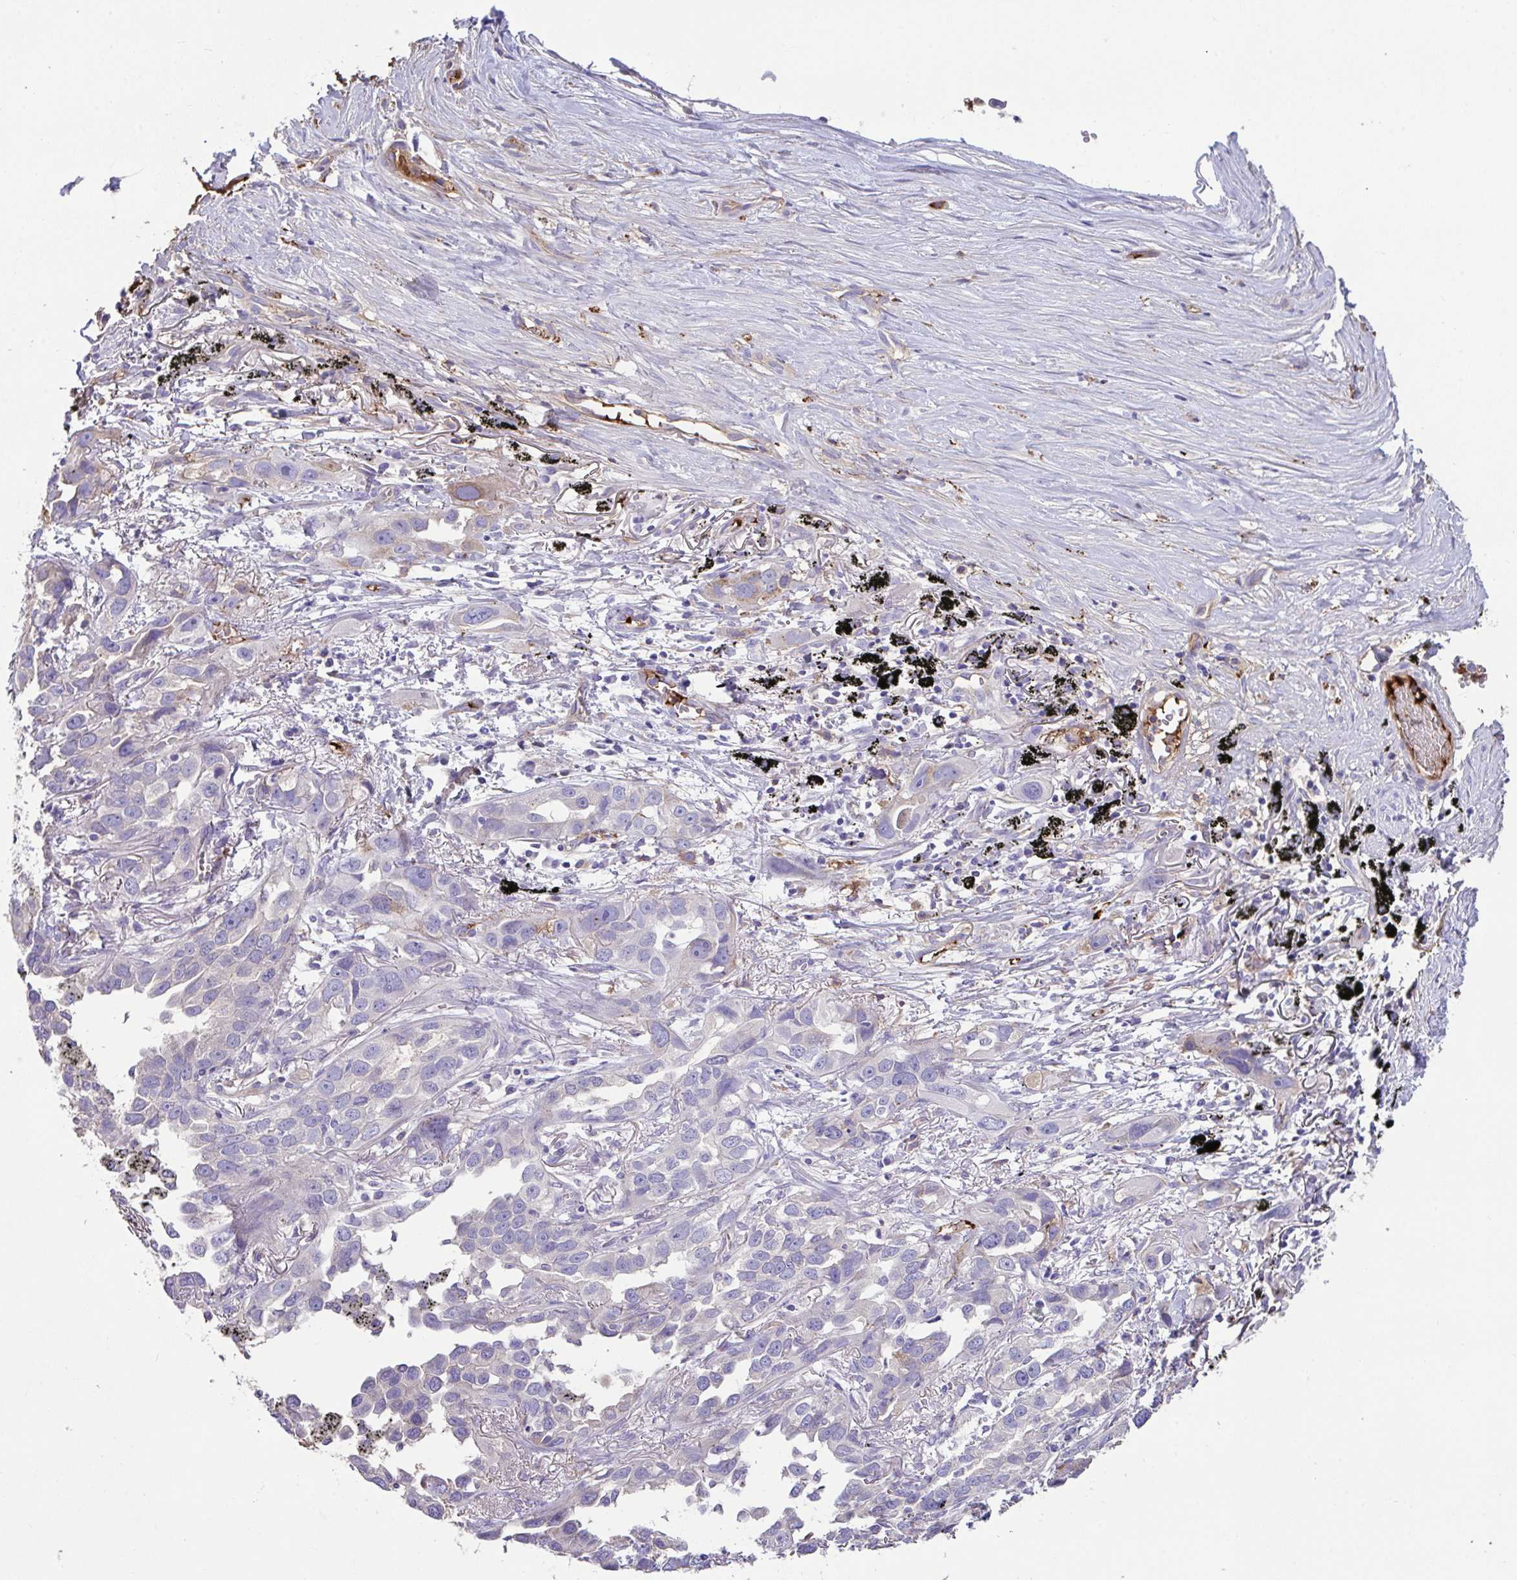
{"staining": {"intensity": "moderate", "quantity": "<25%", "location": "cytoplasmic/membranous"}, "tissue": "lung cancer", "cell_type": "Tumor cells", "image_type": "cancer", "snomed": [{"axis": "morphology", "description": "Adenocarcinoma, NOS"}, {"axis": "topography", "description": "Lung"}], "caption": "Tumor cells show moderate cytoplasmic/membranous staining in approximately <25% of cells in adenocarcinoma (lung).", "gene": "ZNF813", "patient": {"sex": "male", "age": 67}}